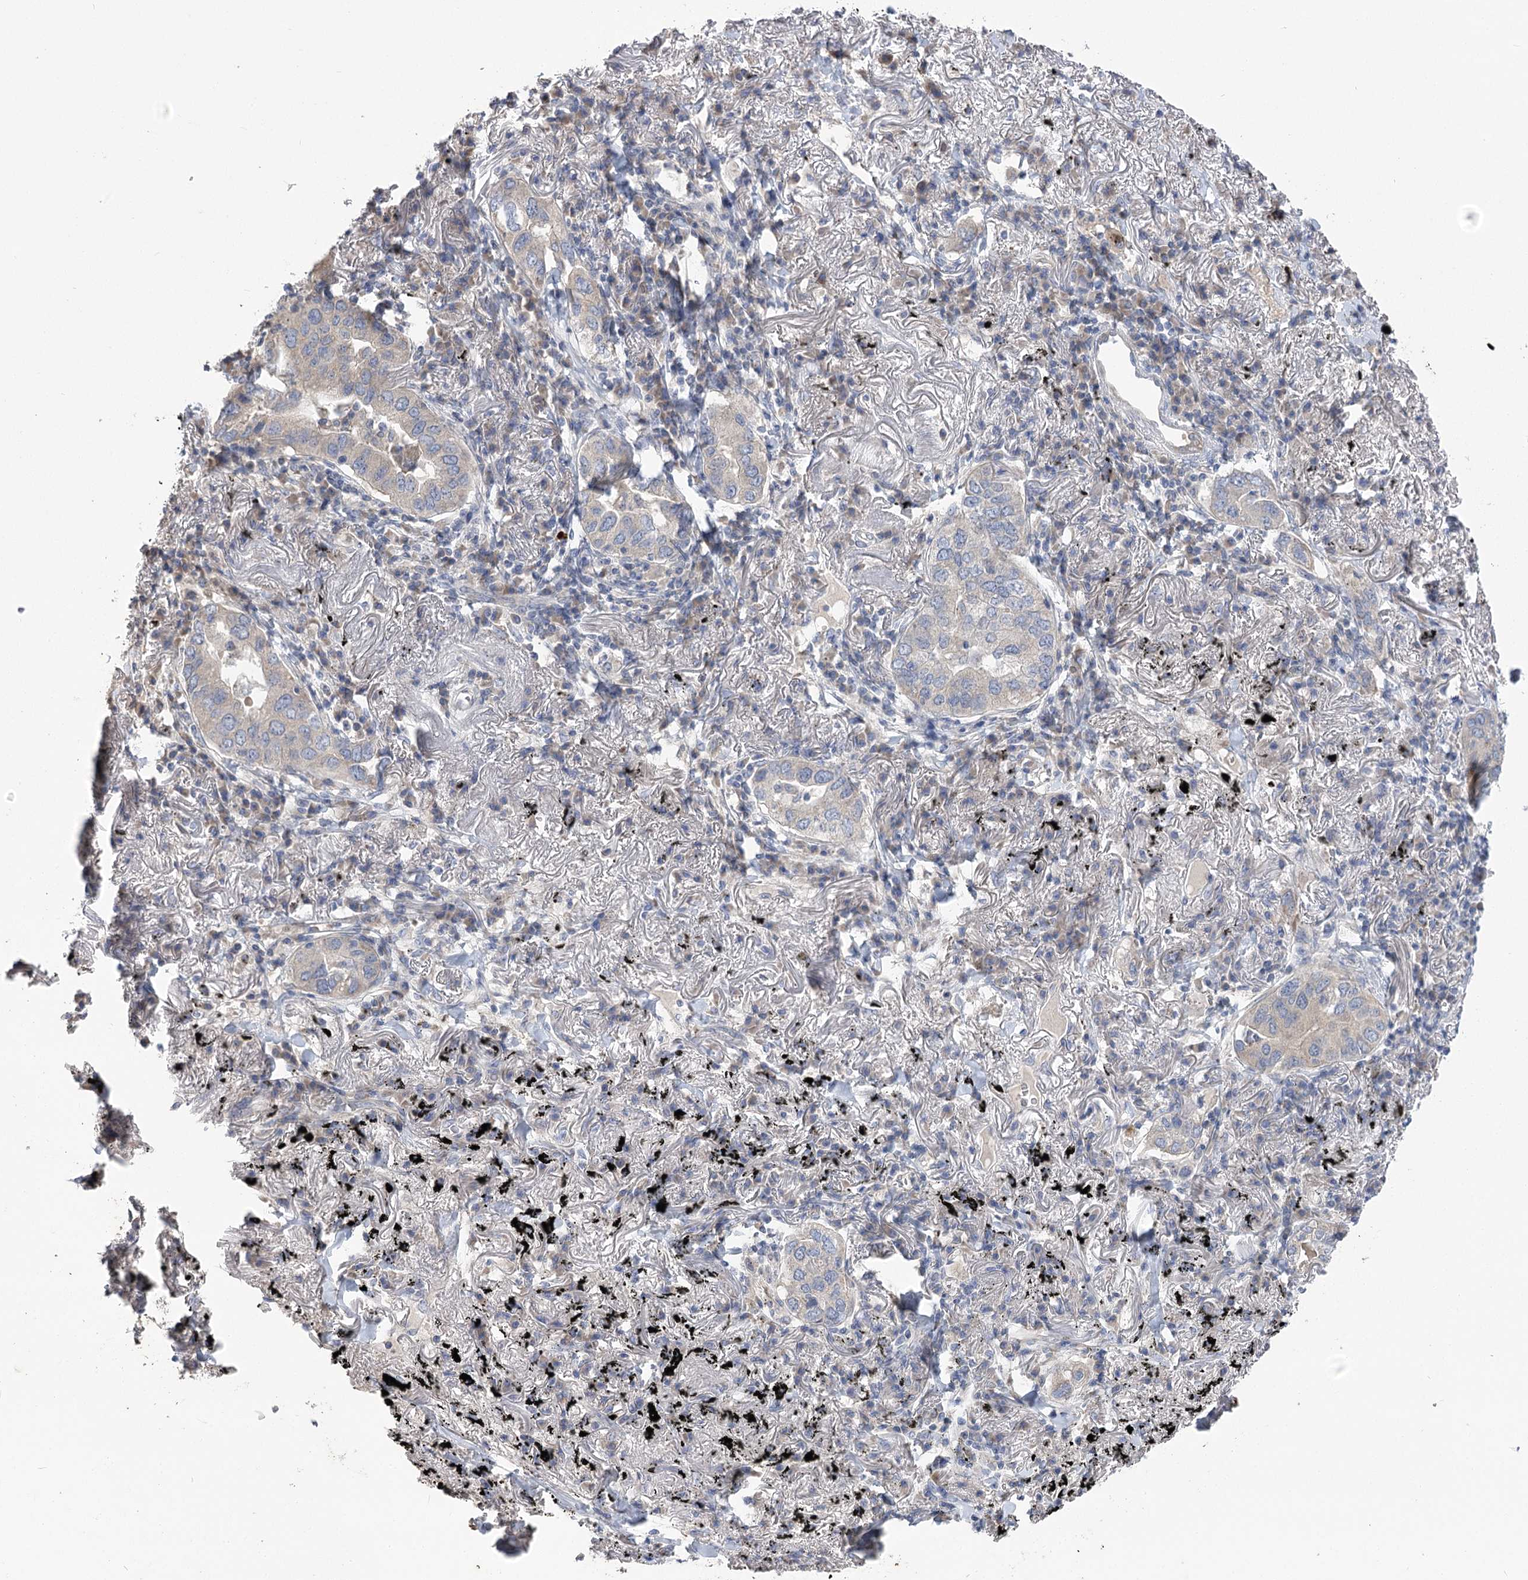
{"staining": {"intensity": "negative", "quantity": "none", "location": "none"}, "tissue": "lung cancer", "cell_type": "Tumor cells", "image_type": "cancer", "snomed": [{"axis": "morphology", "description": "Adenocarcinoma, NOS"}, {"axis": "topography", "description": "Lung"}], "caption": "A high-resolution histopathology image shows IHC staining of lung adenocarcinoma, which demonstrates no significant positivity in tumor cells. (Stains: DAB IHC with hematoxylin counter stain, Microscopy: brightfield microscopy at high magnification).", "gene": "PBLD", "patient": {"sex": "male", "age": 65}}